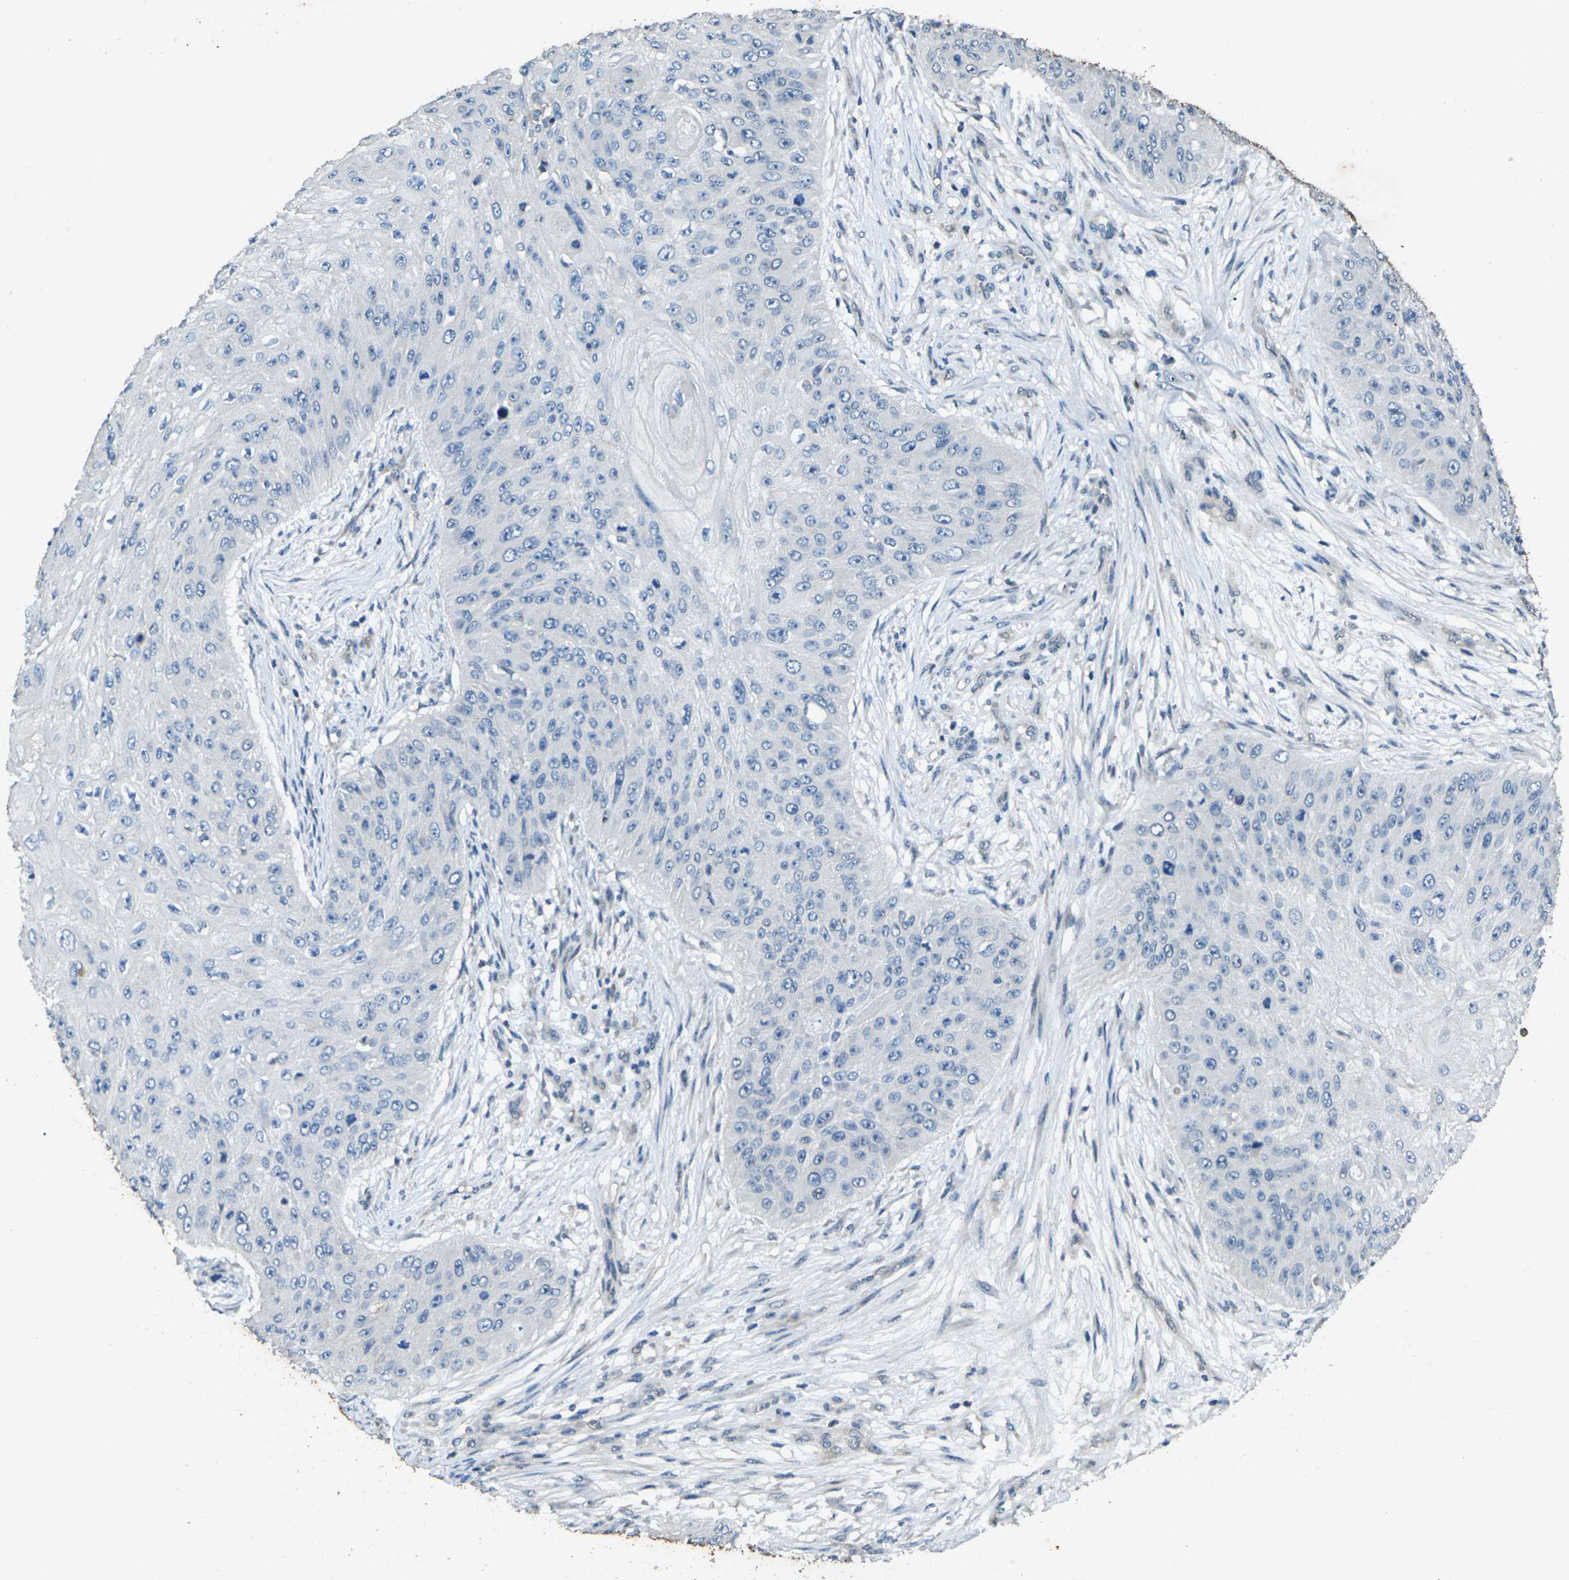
{"staining": {"intensity": "negative", "quantity": "none", "location": "none"}, "tissue": "skin cancer", "cell_type": "Tumor cells", "image_type": "cancer", "snomed": [{"axis": "morphology", "description": "Squamous cell carcinoma, NOS"}, {"axis": "topography", "description": "Skin"}], "caption": "This image is of squamous cell carcinoma (skin) stained with IHC to label a protein in brown with the nuclei are counter-stained blue. There is no expression in tumor cells. The staining was performed using DAB to visualize the protein expression in brown, while the nuclei were stained in blue with hematoxylin (Magnification: 20x).", "gene": "SIGLEC14", "patient": {"sex": "female", "age": 80}}